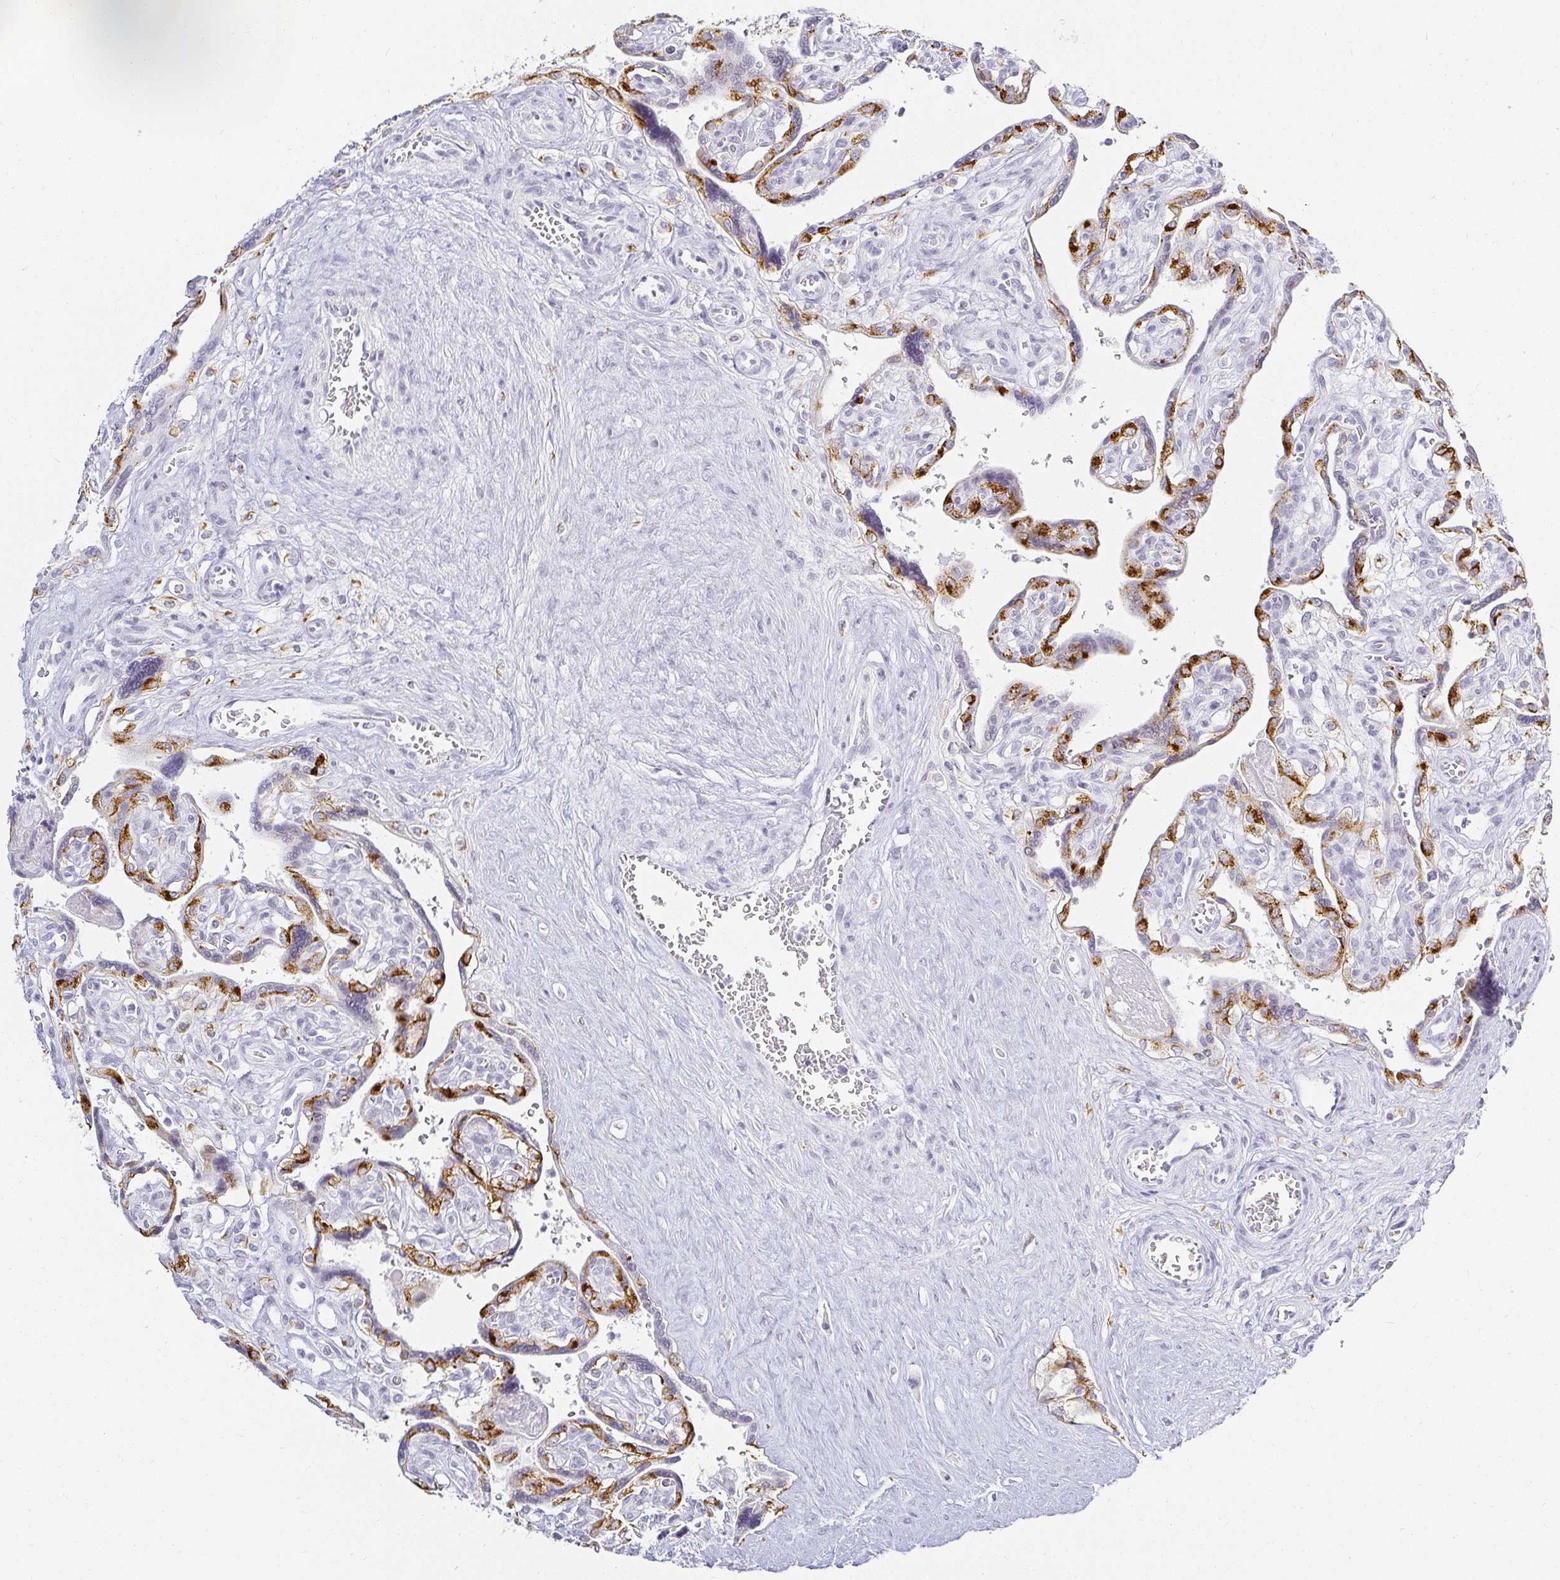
{"staining": {"intensity": "negative", "quantity": "none", "location": "none"}, "tissue": "placenta", "cell_type": "Decidual cells", "image_type": "normal", "snomed": [{"axis": "morphology", "description": "Normal tissue, NOS"}, {"axis": "topography", "description": "Placenta"}], "caption": "The IHC photomicrograph has no significant staining in decidual cells of placenta. The staining was performed using DAB (3,3'-diaminobenzidine) to visualize the protein expression in brown, while the nuclei were stained in blue with hematoxylin (Magnification: 20x).", "gene": "ACAN", "patient": {"sex": "female", "age": 39}}